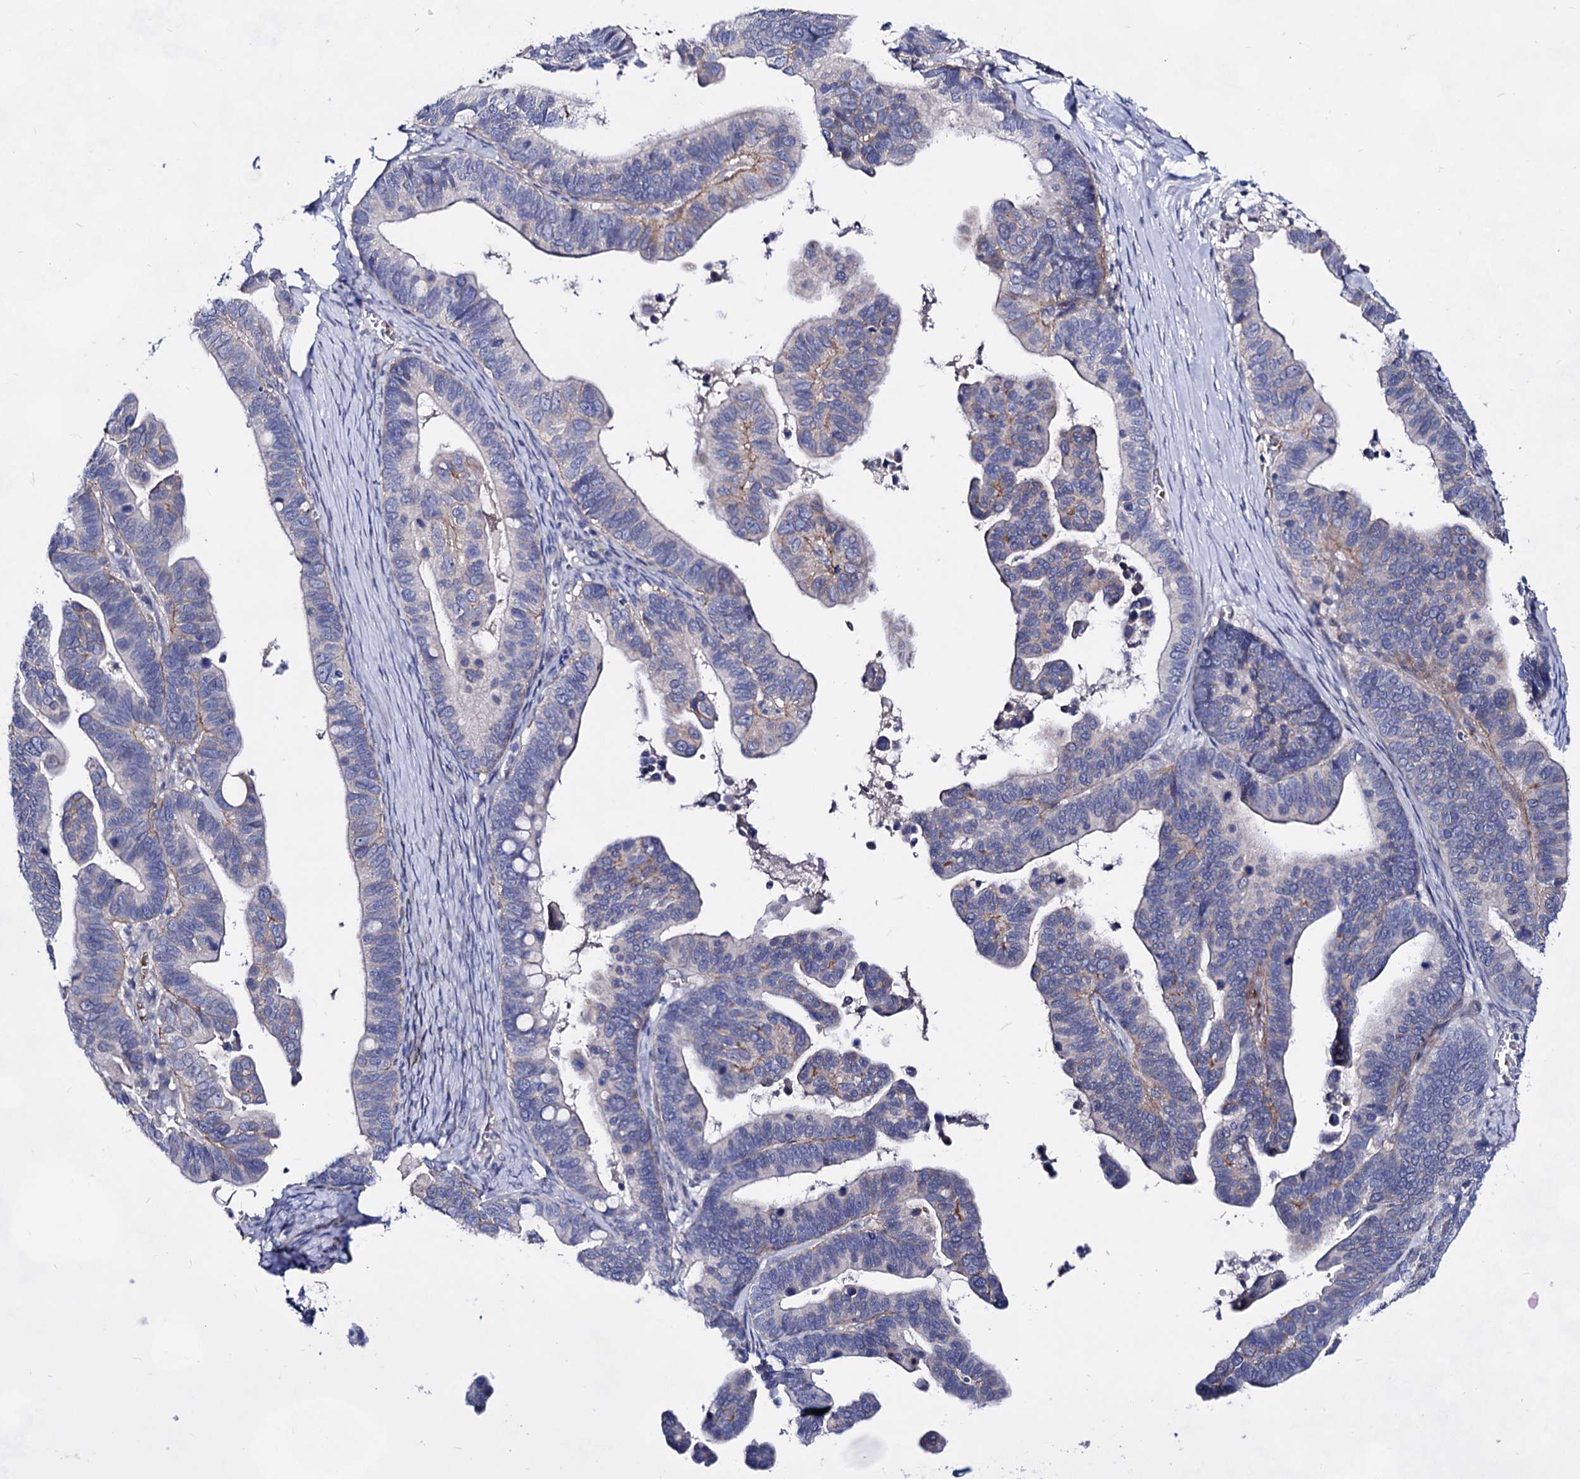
{"staining": {"intensity": "weak", "quantity": "<25%", "location": "cytoplasmic/membranous"}, "tissue": "ovarian cancer", "cell_type": "Tumor cells", "image_type": "cancer", "snomed": [{"axis": "morphology", "description": "Cystadenocarcinoma, serous, NOS"}, {"axis": "topography", "description": "Ovary"}], "caption": "Tumor cells show no significant positivity in ovarian cancer (serous cystadenocarcinoma).", "gene": "PLIN1", "patient": {"sex": "female", "age": 56}}